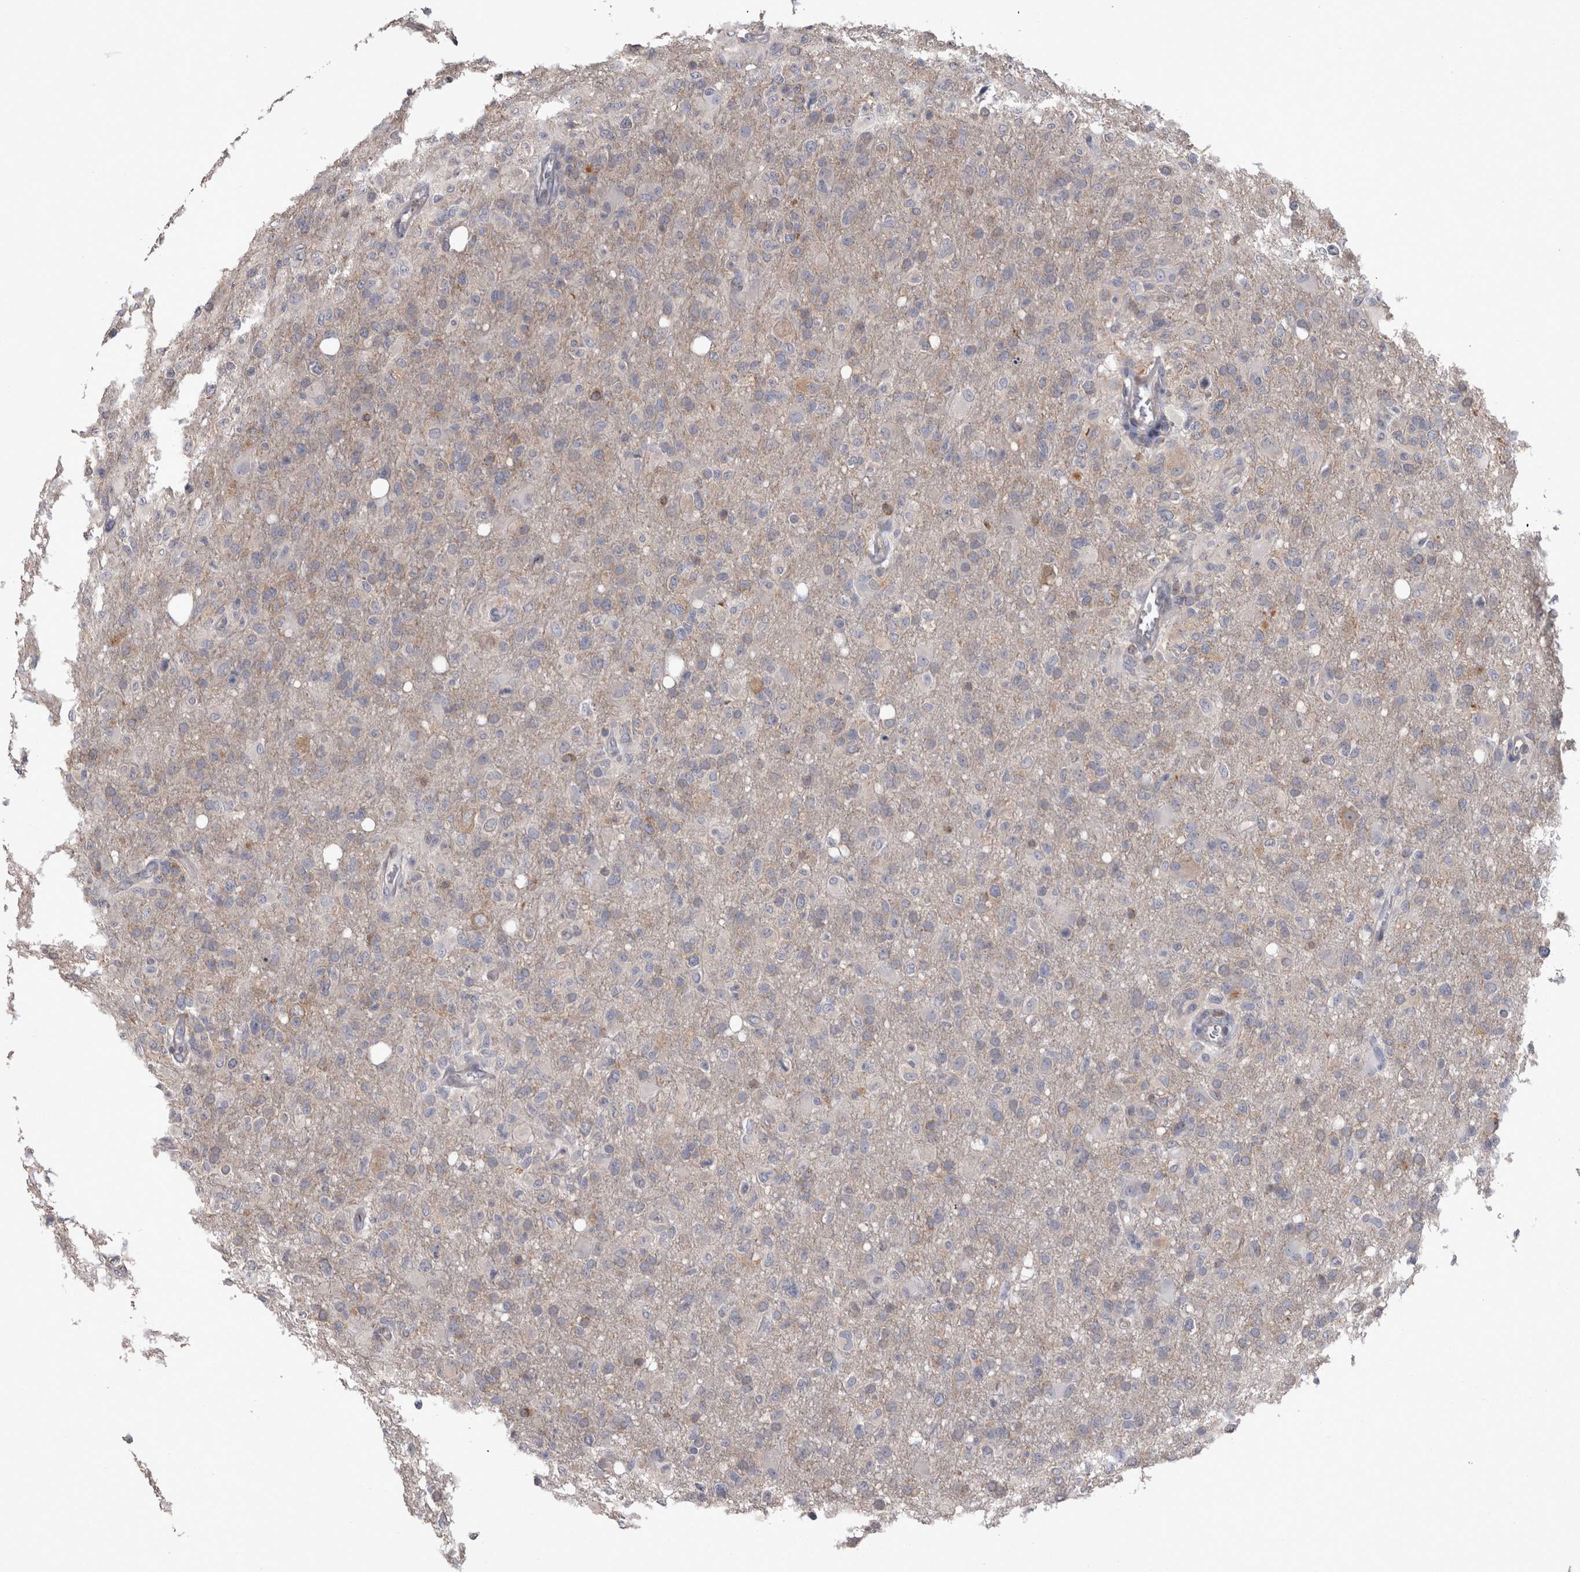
{"staining": {"intensity": "moderate", "quantity": "<25%", "location": "cytoplasmic/membranous"}, "tissue": "glioma", "cell_type": "Tumor cells", "image_type": "cancer", "snomed": [{"axis": "morphology", "description": "Glioma, malignant, High grade"}, {"axis": "topography", "description": "Brain"}], "caption": "Immunohistochemistry (DAB (3,3'-diaminobenzidine)) staining of human glioma reveals moderate cytoplasmic/membranous protein expression in approximately <25% of tumor cells. The staining was performed using DAB (3,3'-diaminobenzidine) to visualize the protein expression in brown, while the nuclei were stained in blue with hematoxylin (Magnification: 20x).", "gene": "DDX6", "patient": {"sex": "female", "age": 57}}